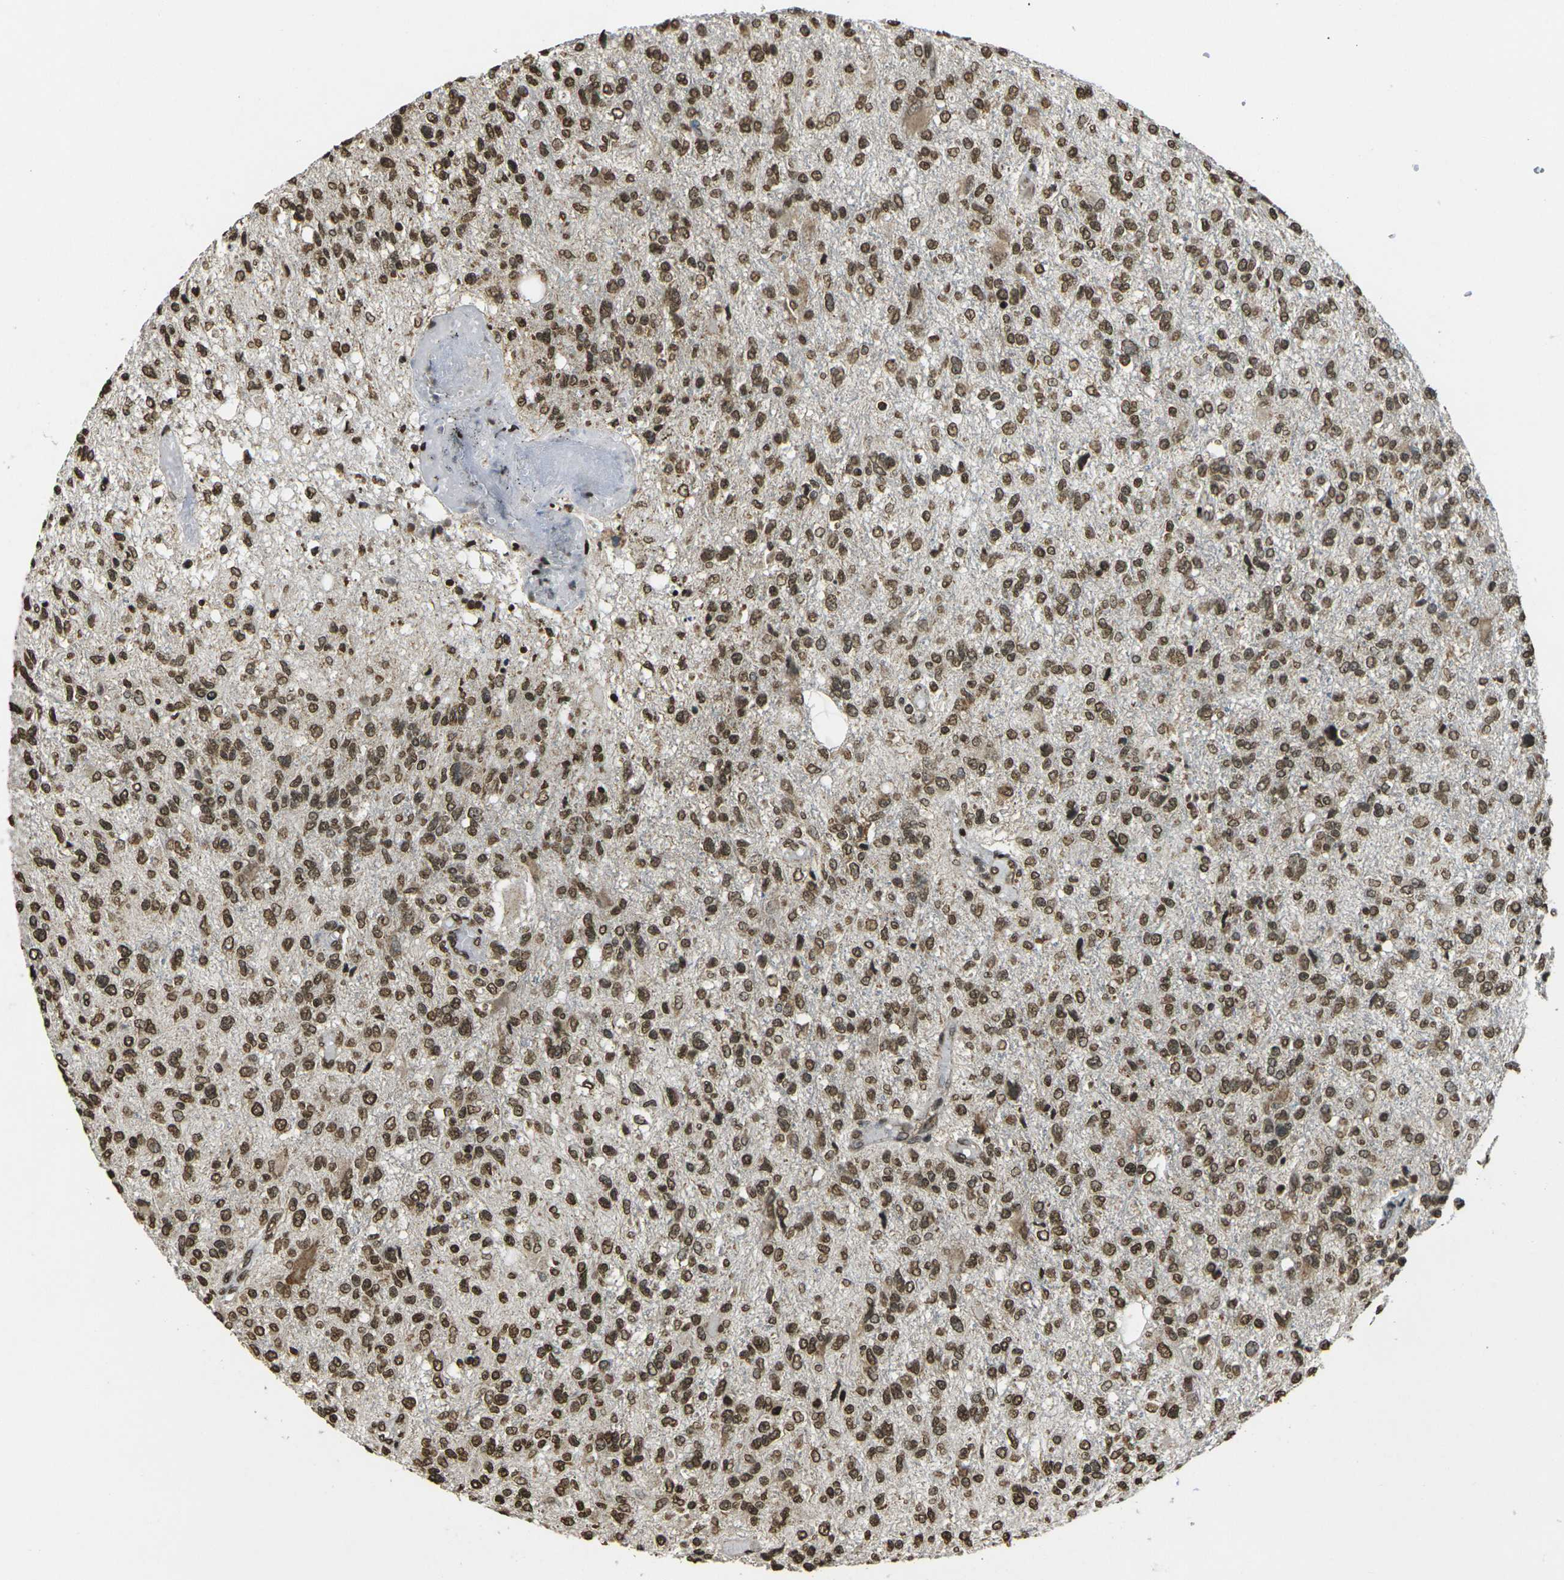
{"staining": {"intensity": "strong", "quantity": ">75%", "location": "nuclear"}, "tissue": "glioma", "cell_type": "Tumor cells", "image_type": "cancer", "snomed": [{"axis": "morphology", "description": "Glioma, malignant, High grade"}, {"axis": "topography", "description": "Cerebral cortex"}], "caption": "IHC of human malignant glioma (high-grade) demonstrates high levels of strong nuclear expression in about >75% of tumor cells. (DAB (3,3'-diaminobenzidine) IHC, brown staining for protein, blue staining for nuclei).", "gene": "NEUROG2", "patient": {"sex": "male", "age": 76}}